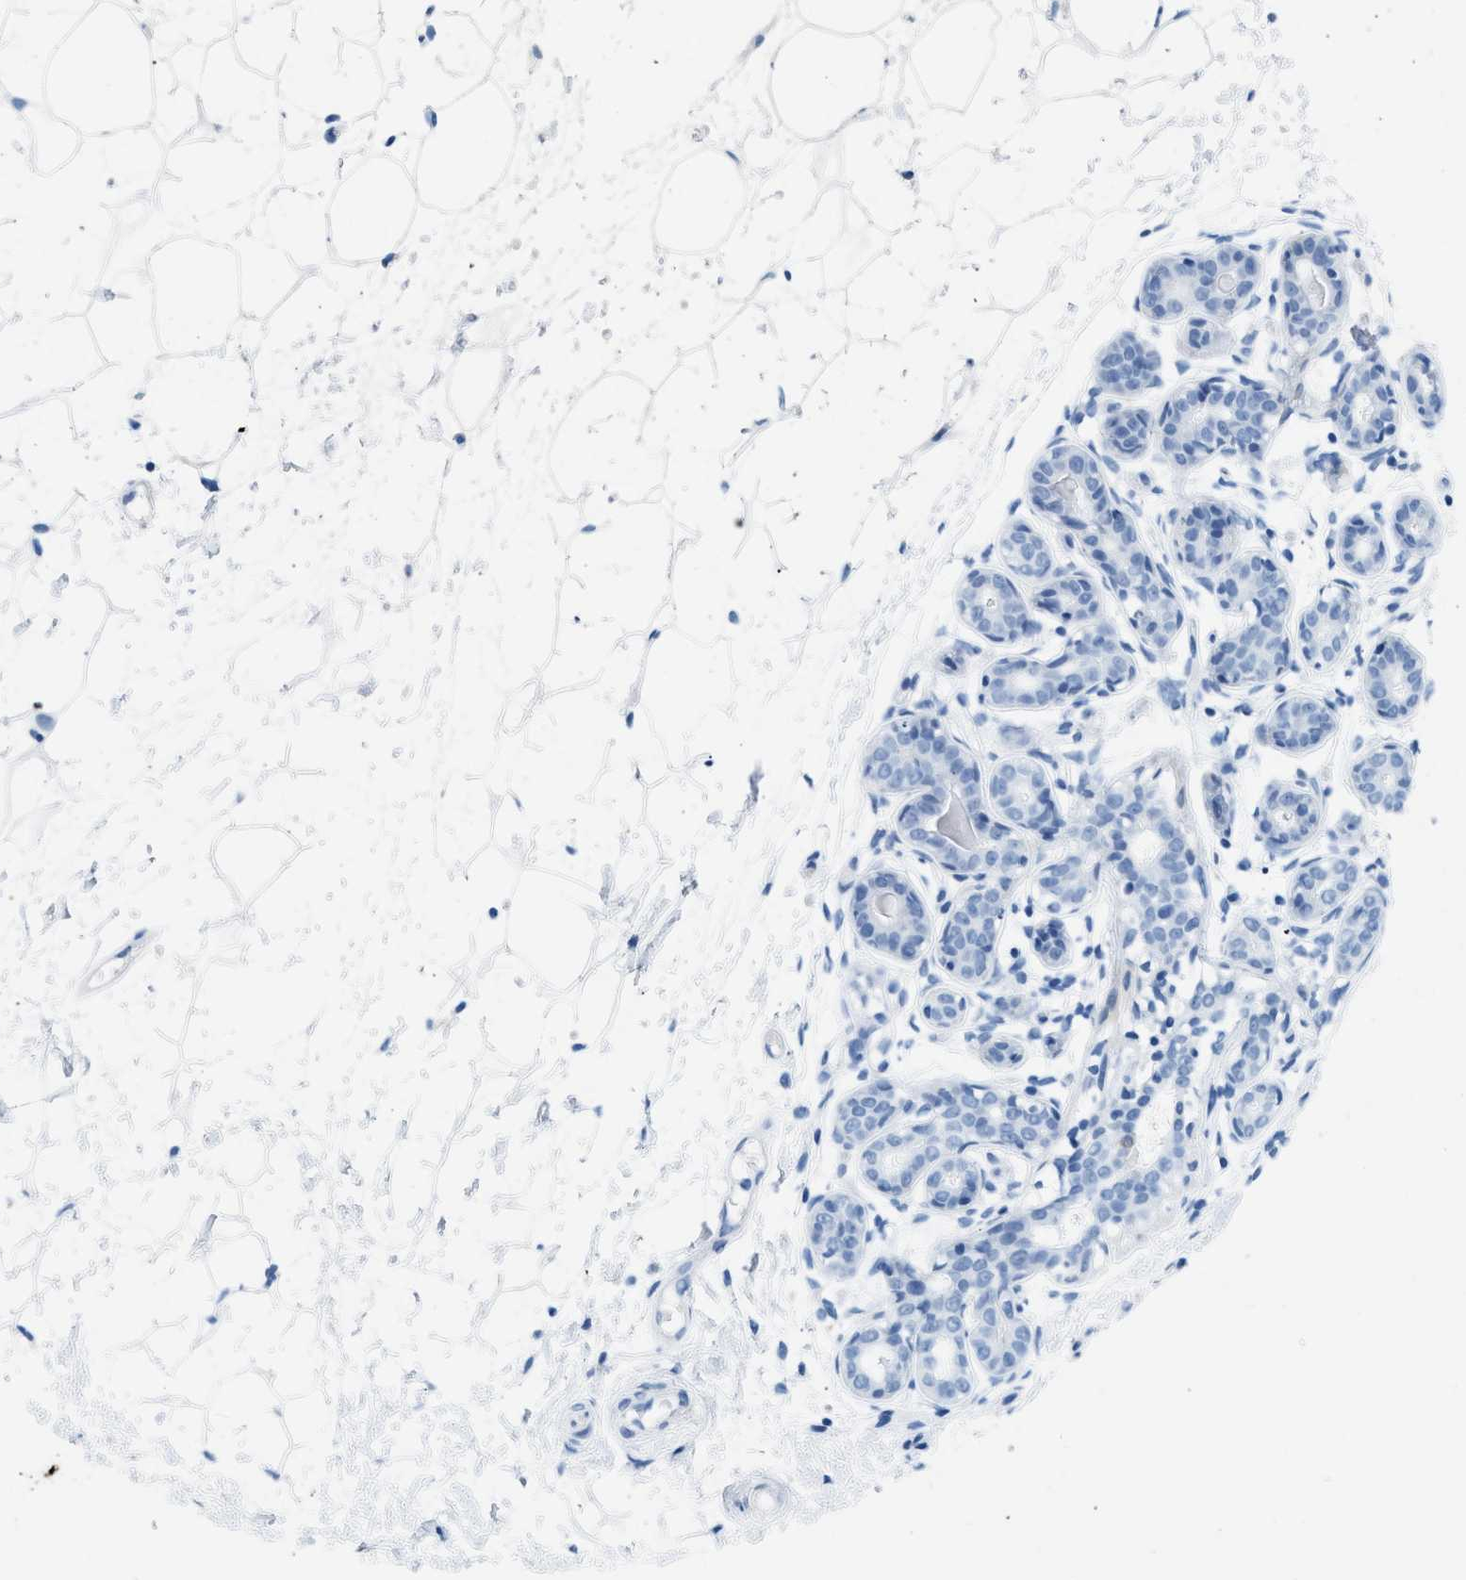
{"staining": {"intensity": "negative", "quantity": "none", "location": "none"}, "tissue": "breast", "cell_type": "Adipocytes", "image_type": "normal", "snomed": [{"axis": "morphology", "description": "Normal tissue, NOS"}, {"axis": "topography", "description": "Breast"}], "caption": "Adipocytes show no significant protein expression in benign breast. (Brightfield microscopy of DAB IHC at high magnification).", "gene": "HHATL", "patient": {"sex": "female", "age": 22}}